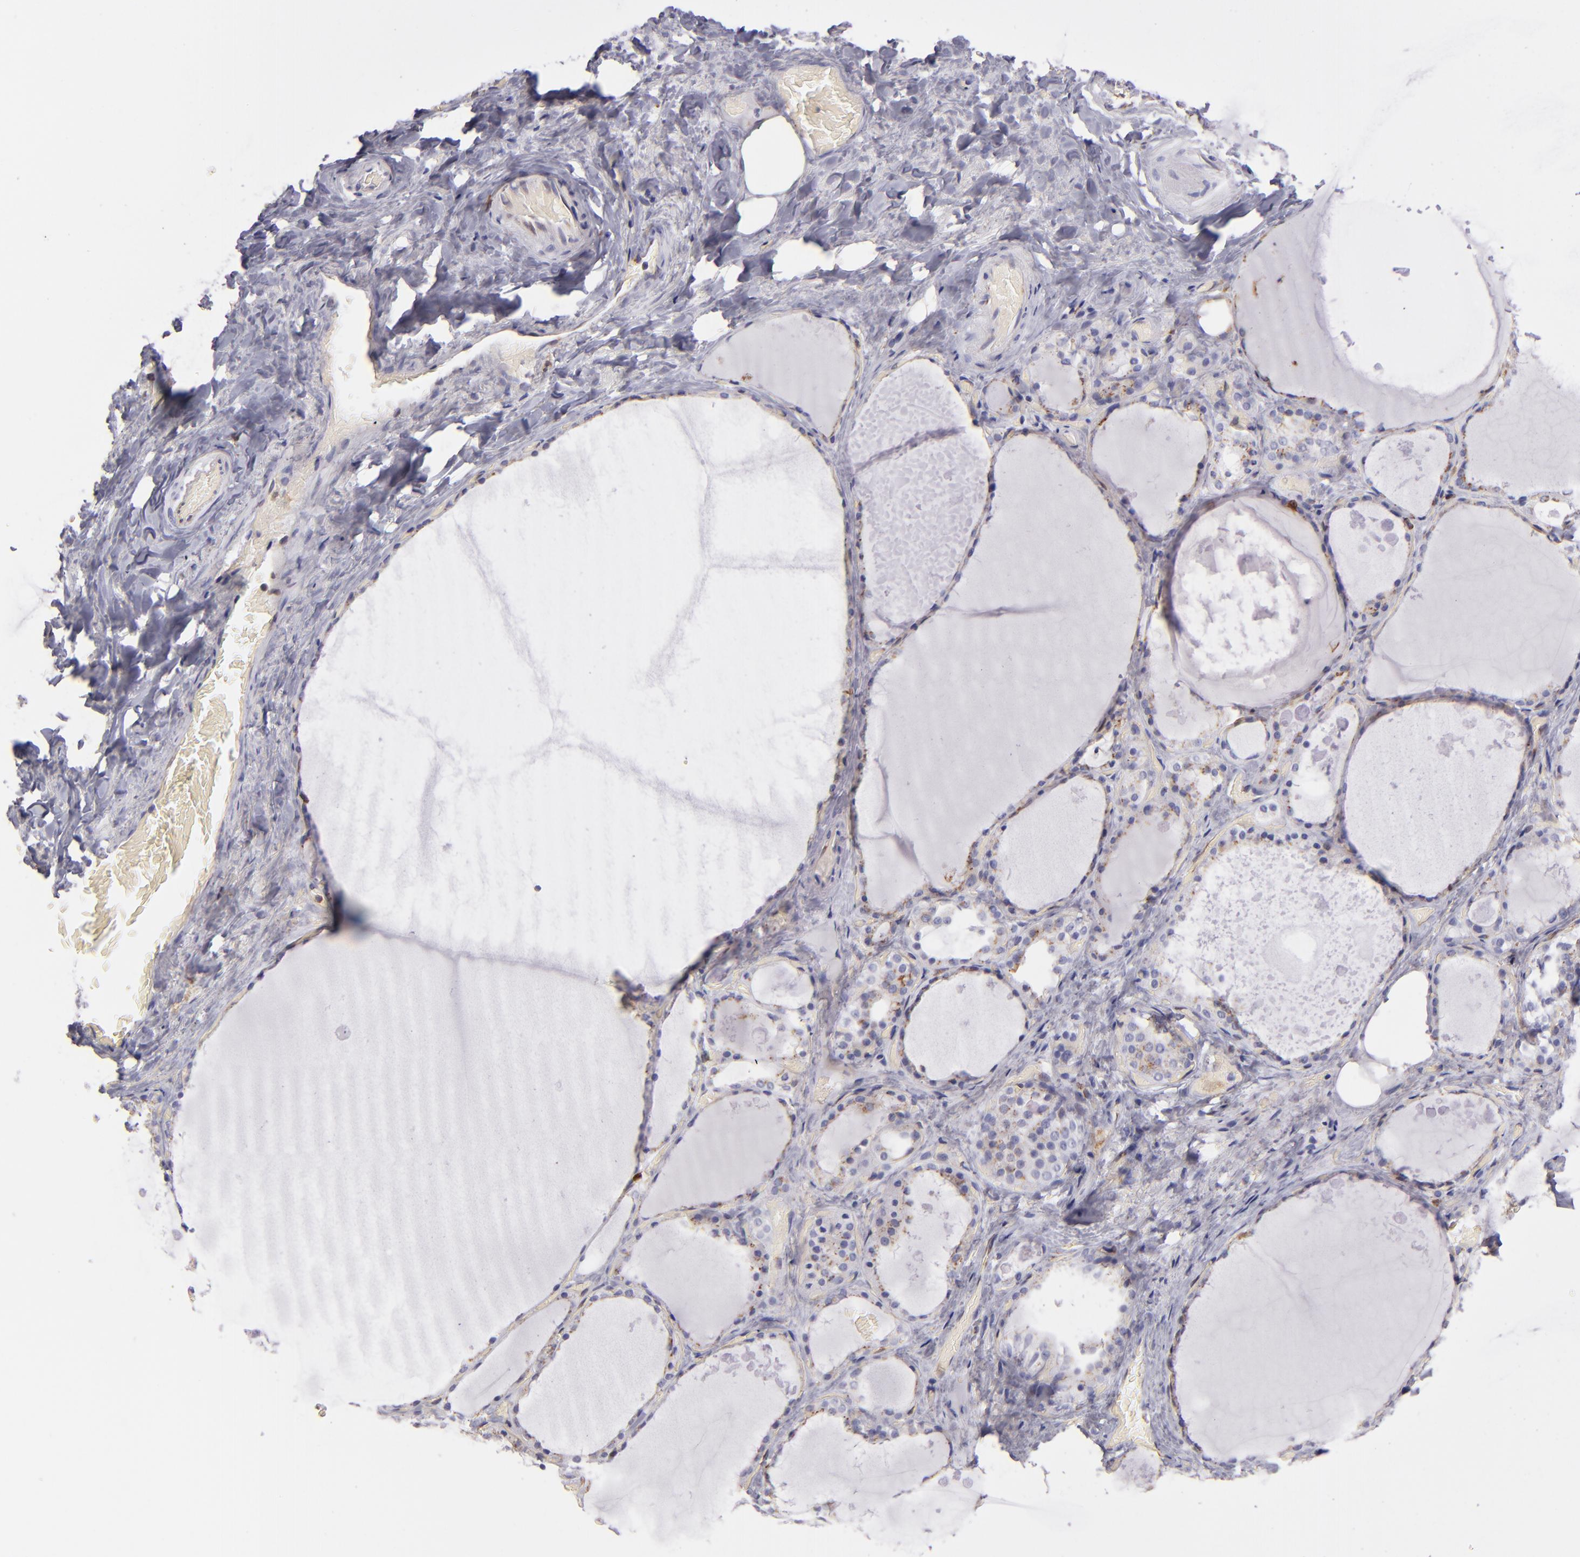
{"staining": {"intensity": "weak", "quantity": "25%-75%", "location": "cytoplasmic/membranous"}, "tissue": "thyroid gland", "cell_type": "Glandular cells", "image_type": "normal", "snomed": [{"axis": "morphology", "description": "Normal tissue, NOS"}, {"axis": "topography", "description": "Thyroid gland"}], "caption": "Thyroid gland was stained to show a protein in brown. There is low levels of weak cytoplasmic/membranous expression in approximately 25%-75% of glandular cells. (IHC, brightfield microscopy, high magnification).", "gene": "CD74", "patient": {"sex": "male", "age": 61}}